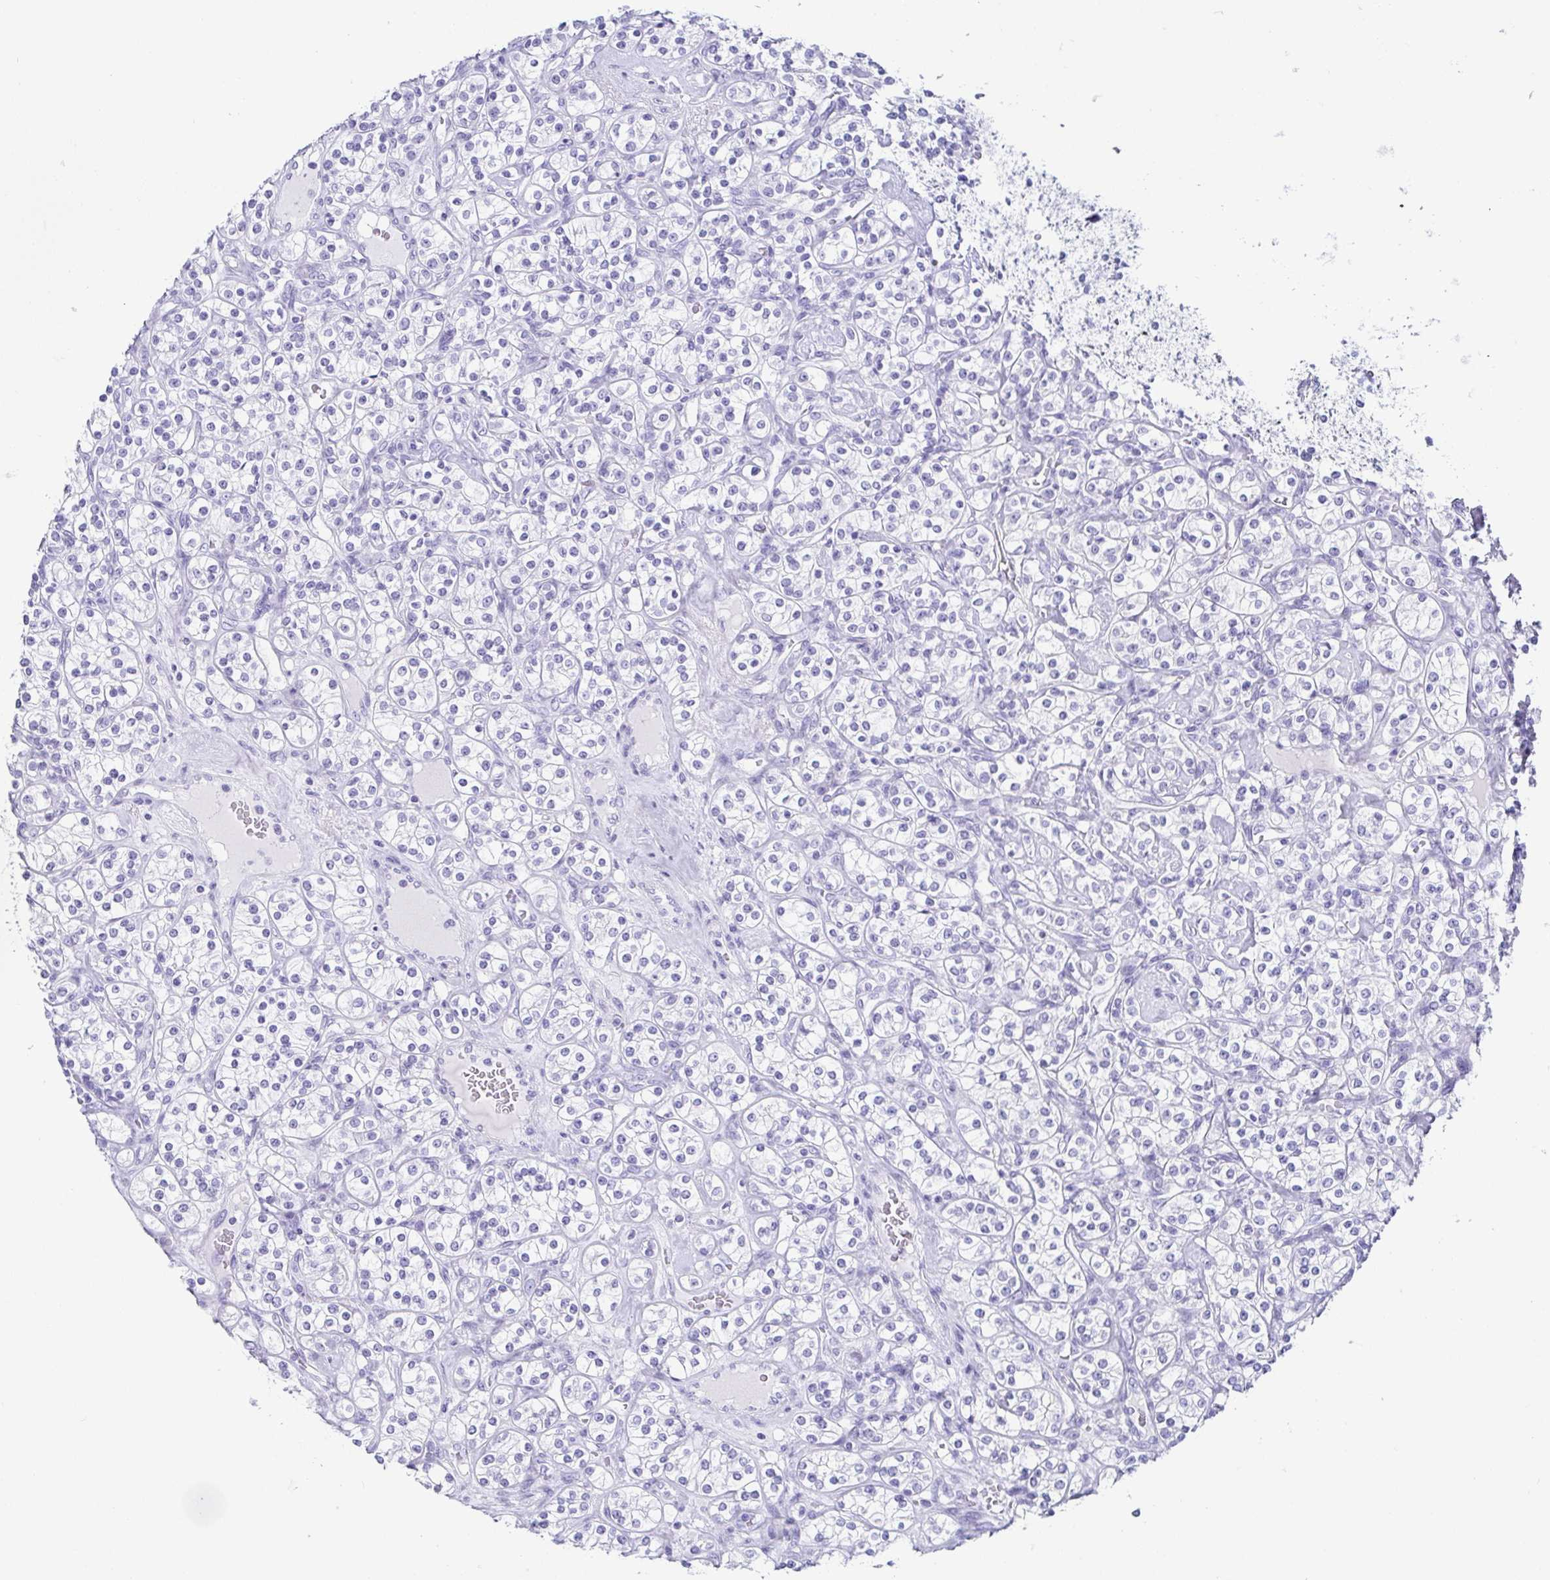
{"staining": {"intensity": "negative", "quantity": "none", "location": "none"}, "tissue": "renal cancer", "cell_type": "Tumor cells", "image_type": "cancer", "snomed": [{"axis": "morphology", "description": "Adenocarcinoma, NOS"}, {"axis": "topography", "description": "Kidney"}], "caption": "IHC image of renal cancer stained for a protein (brown), which demonstrates no expression in tumor cells.", "gene": "CD164L2", "patient": {"sex": "male", "age": 77}}